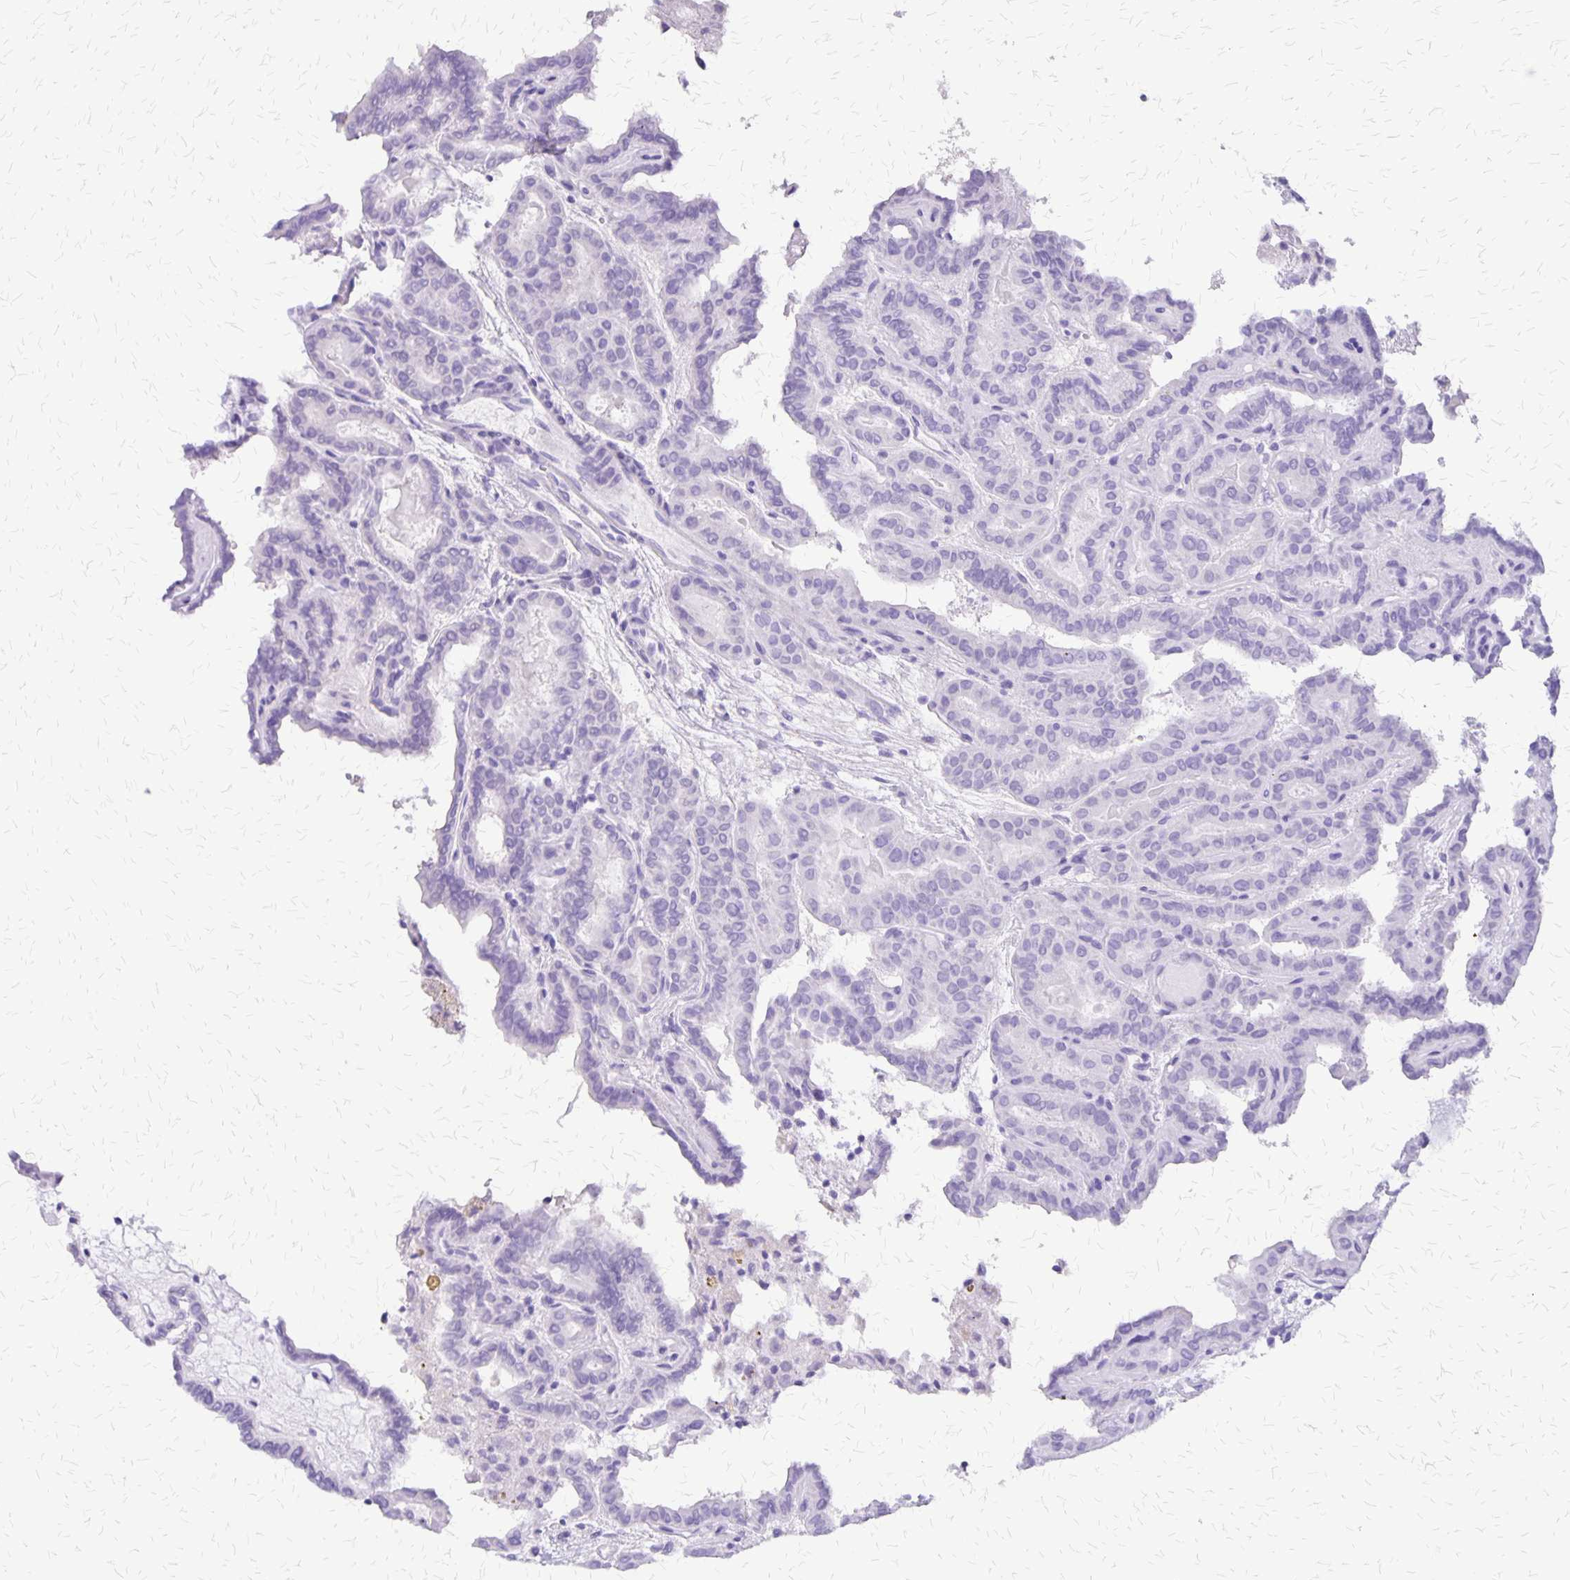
{"staining": {"intensity": "negative", "quantity": "none", "location": "none"}, "tissue": "thyroid cancer", "cell_type": "Tumor cells", "image_type": "cancer", "snomed": [{"axis": "morphology", "description": "Papillary adenocarcinoma, NOS"}, {"axis": "topography", "description": "Thyroid gland"}], "caption": "Immunohistochemistry of thyroid cancer (papillary adenocarcinoma) displays no expression in tumor cells.", "gene": "SLC13A2", "patient": {"sex": "female", "age": 46}}